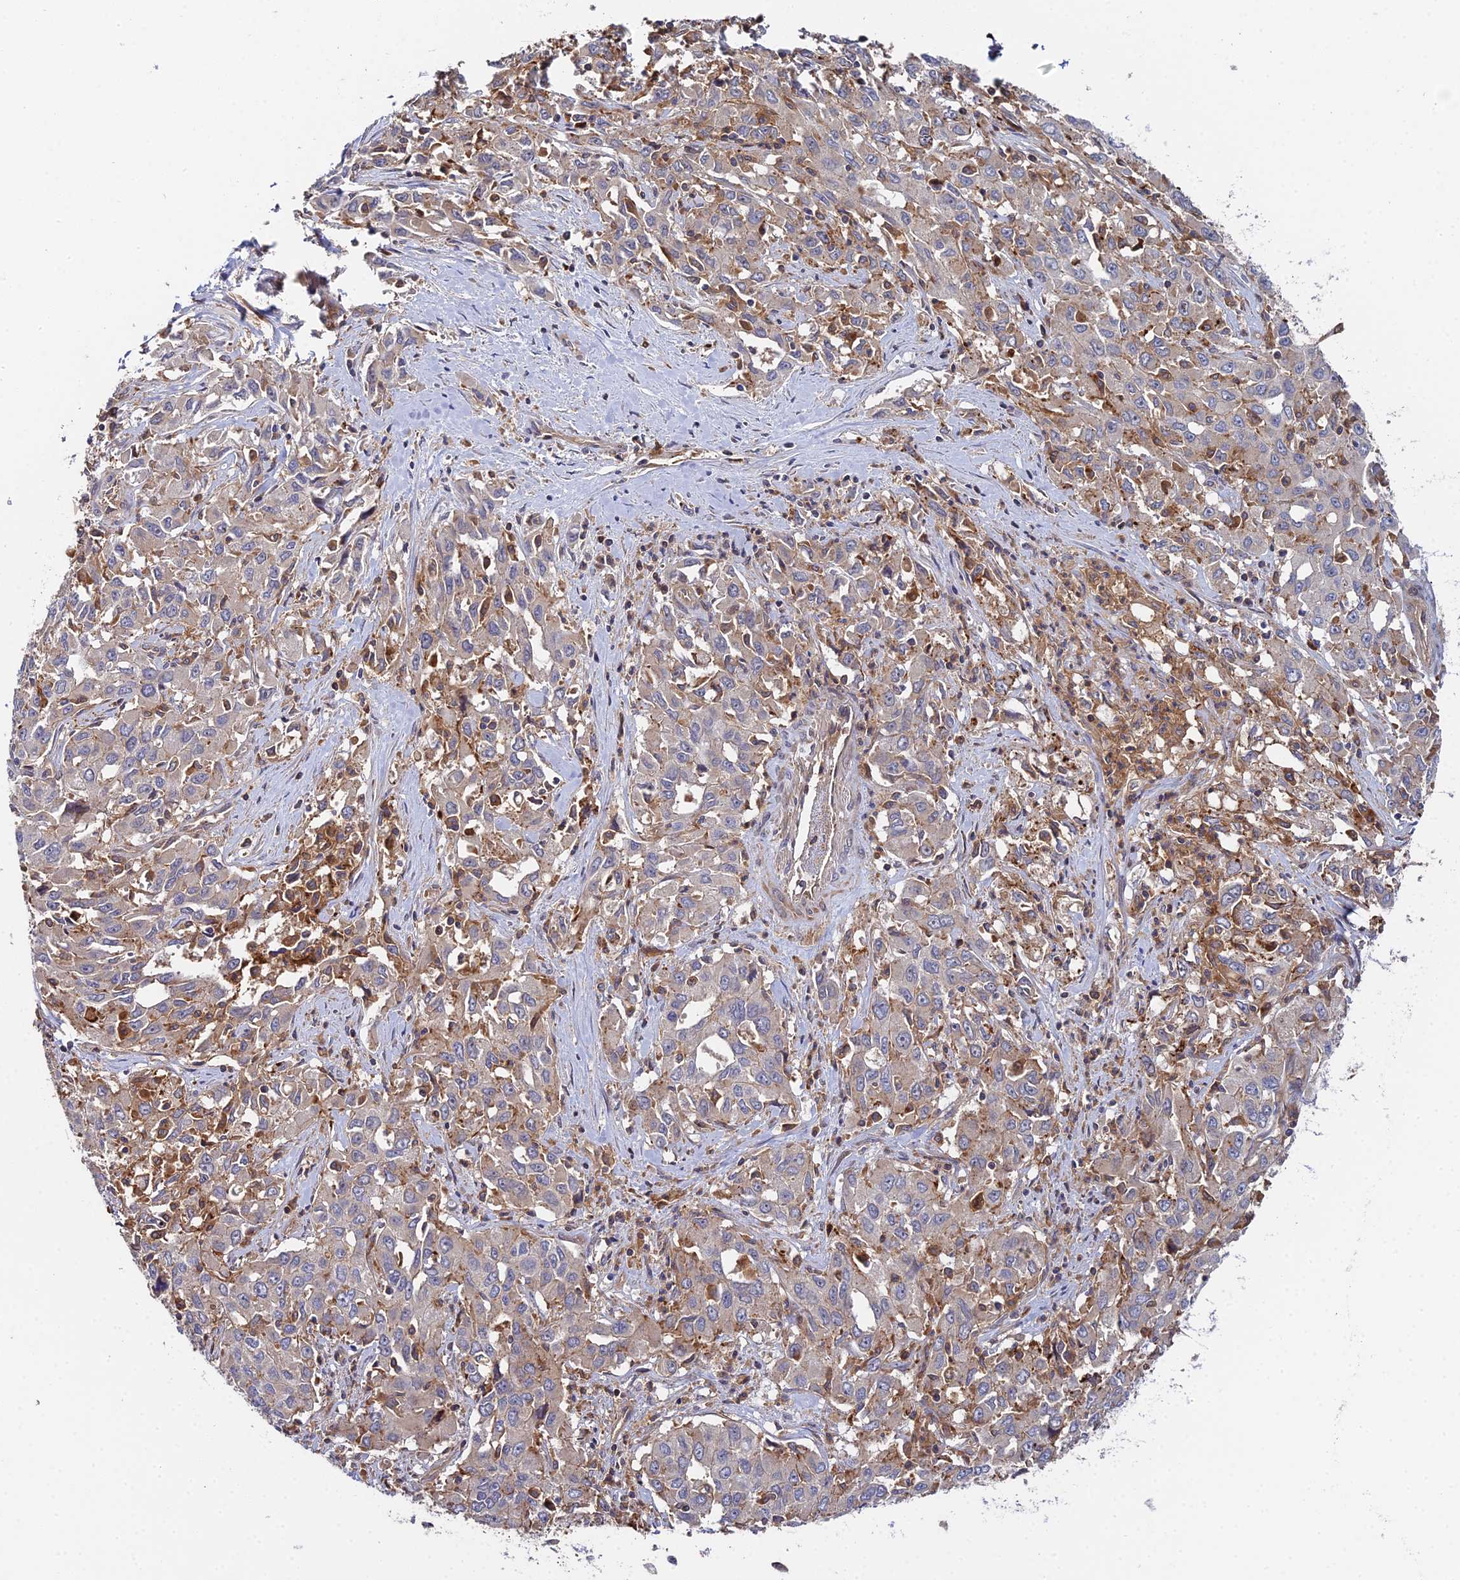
{"staining": {"intensity": "weak", "quantity": "25%-75%", "location": "cytoplasmic/membranous"}, "tissue": "liver cancer", "cell_type": "Tumor cells", "image_type": "cancer", "snomed": [{"axis": "morphology", "description": "Carcinoma, Hepatocellular, NOS"}, {"axis": "topography", "description": "Liver"}], "caption": "Immunohistochemistry micrograph of human liver hepatocellular carcinoma stained for a protein (brown), which displays low levels of weak cytoplasmic/membranous positivity in approximately 25%-75% of tumor cells.", "gene": "GNG5B", "patient": {"sex": "male", "age": 63}}